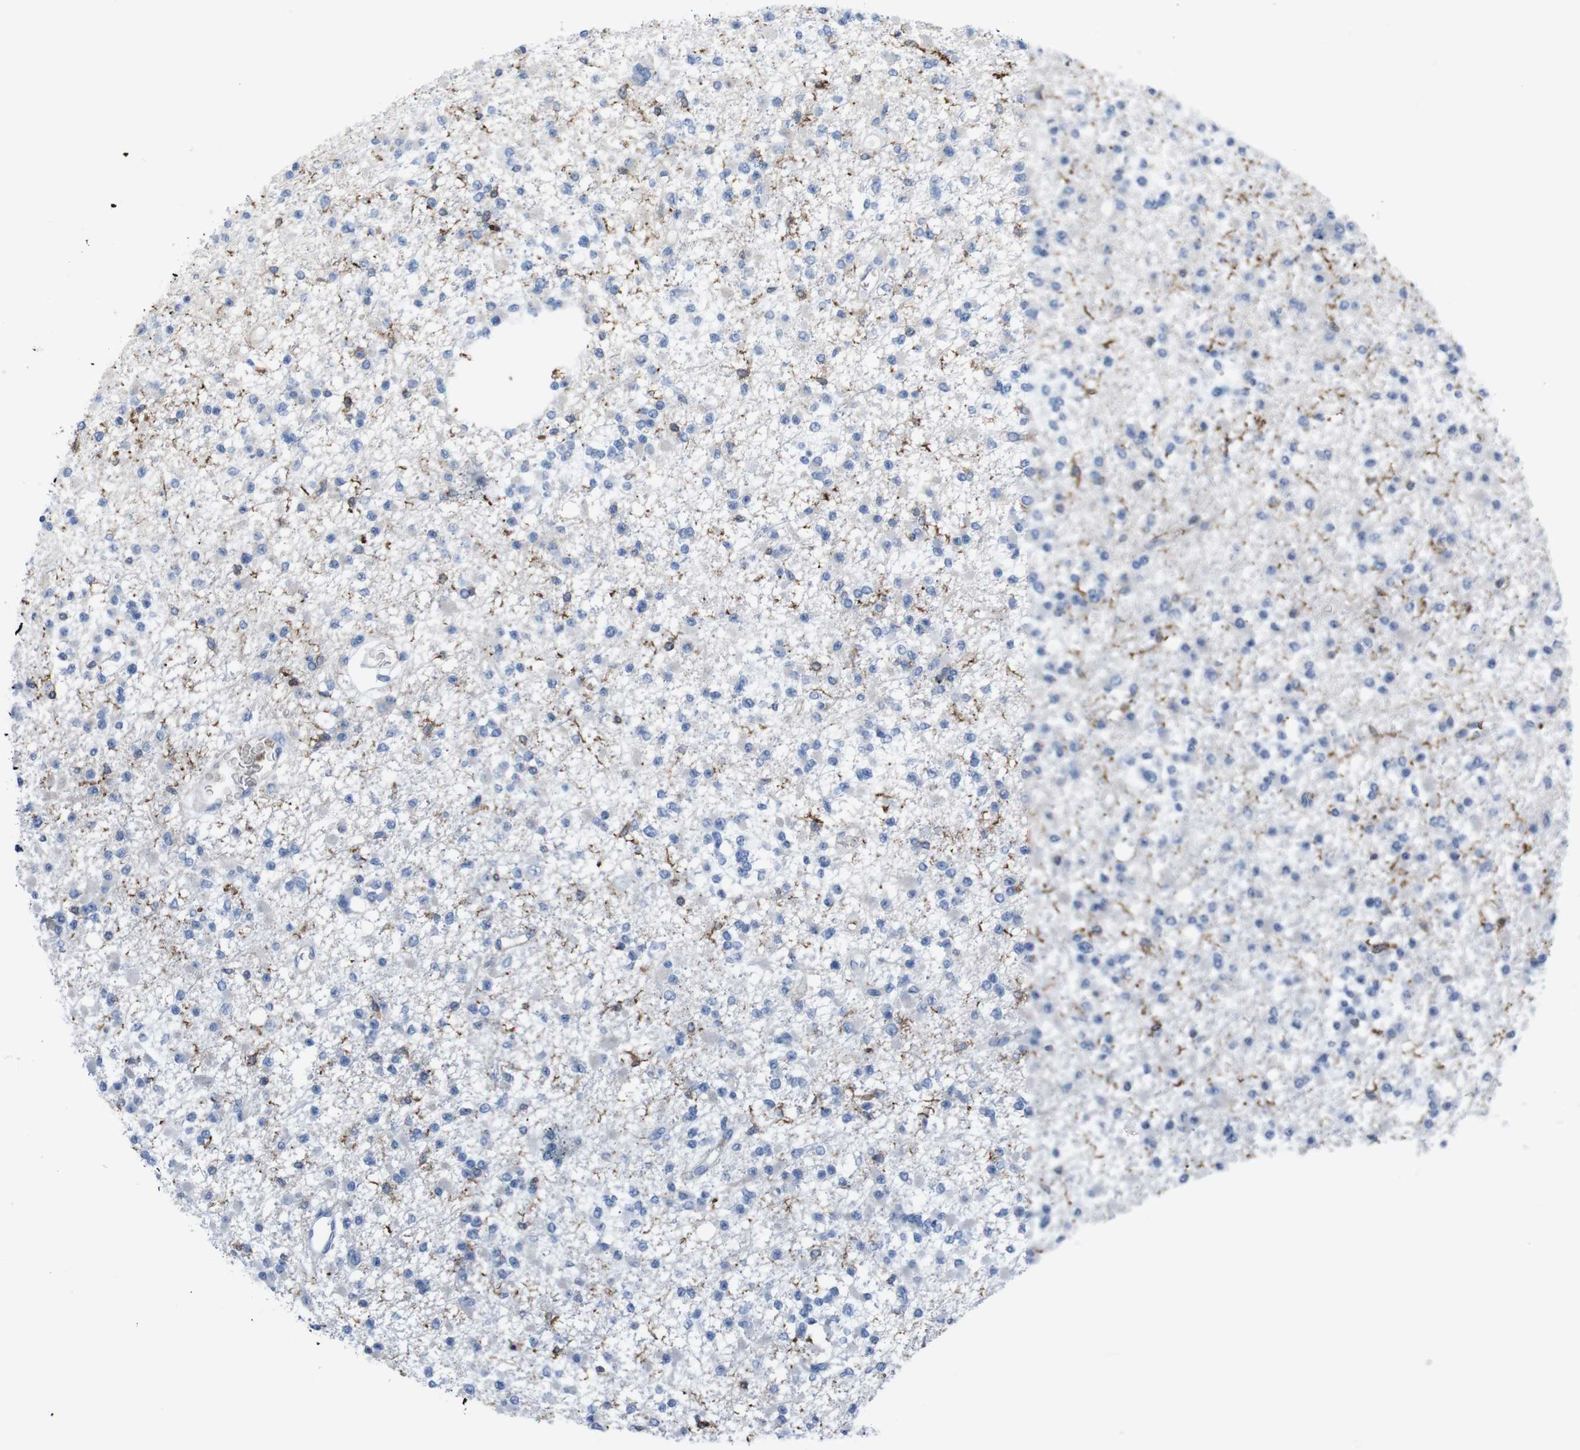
{"staining": {"intensity": "negative", "quantity": "none", "location": "none"}, "tissue": "glioma", "cell_type": "Tumor cells", "image_type": "cancer", "snomed": [{"axis": "morphology", "description": "Glioma, malignant, Low grade"}, {"axis": "topography", "description": "Brain"}], "caption": "Glioma was stained to show a protein in brown. There is no significant expression in tumor cells. (DAB (3,3'-diaminobenzidine) immunohistochemistry (IHC), high magnification).", "gene": "ST6GAL1", "patient": {"sex": "female", "age": 22}}